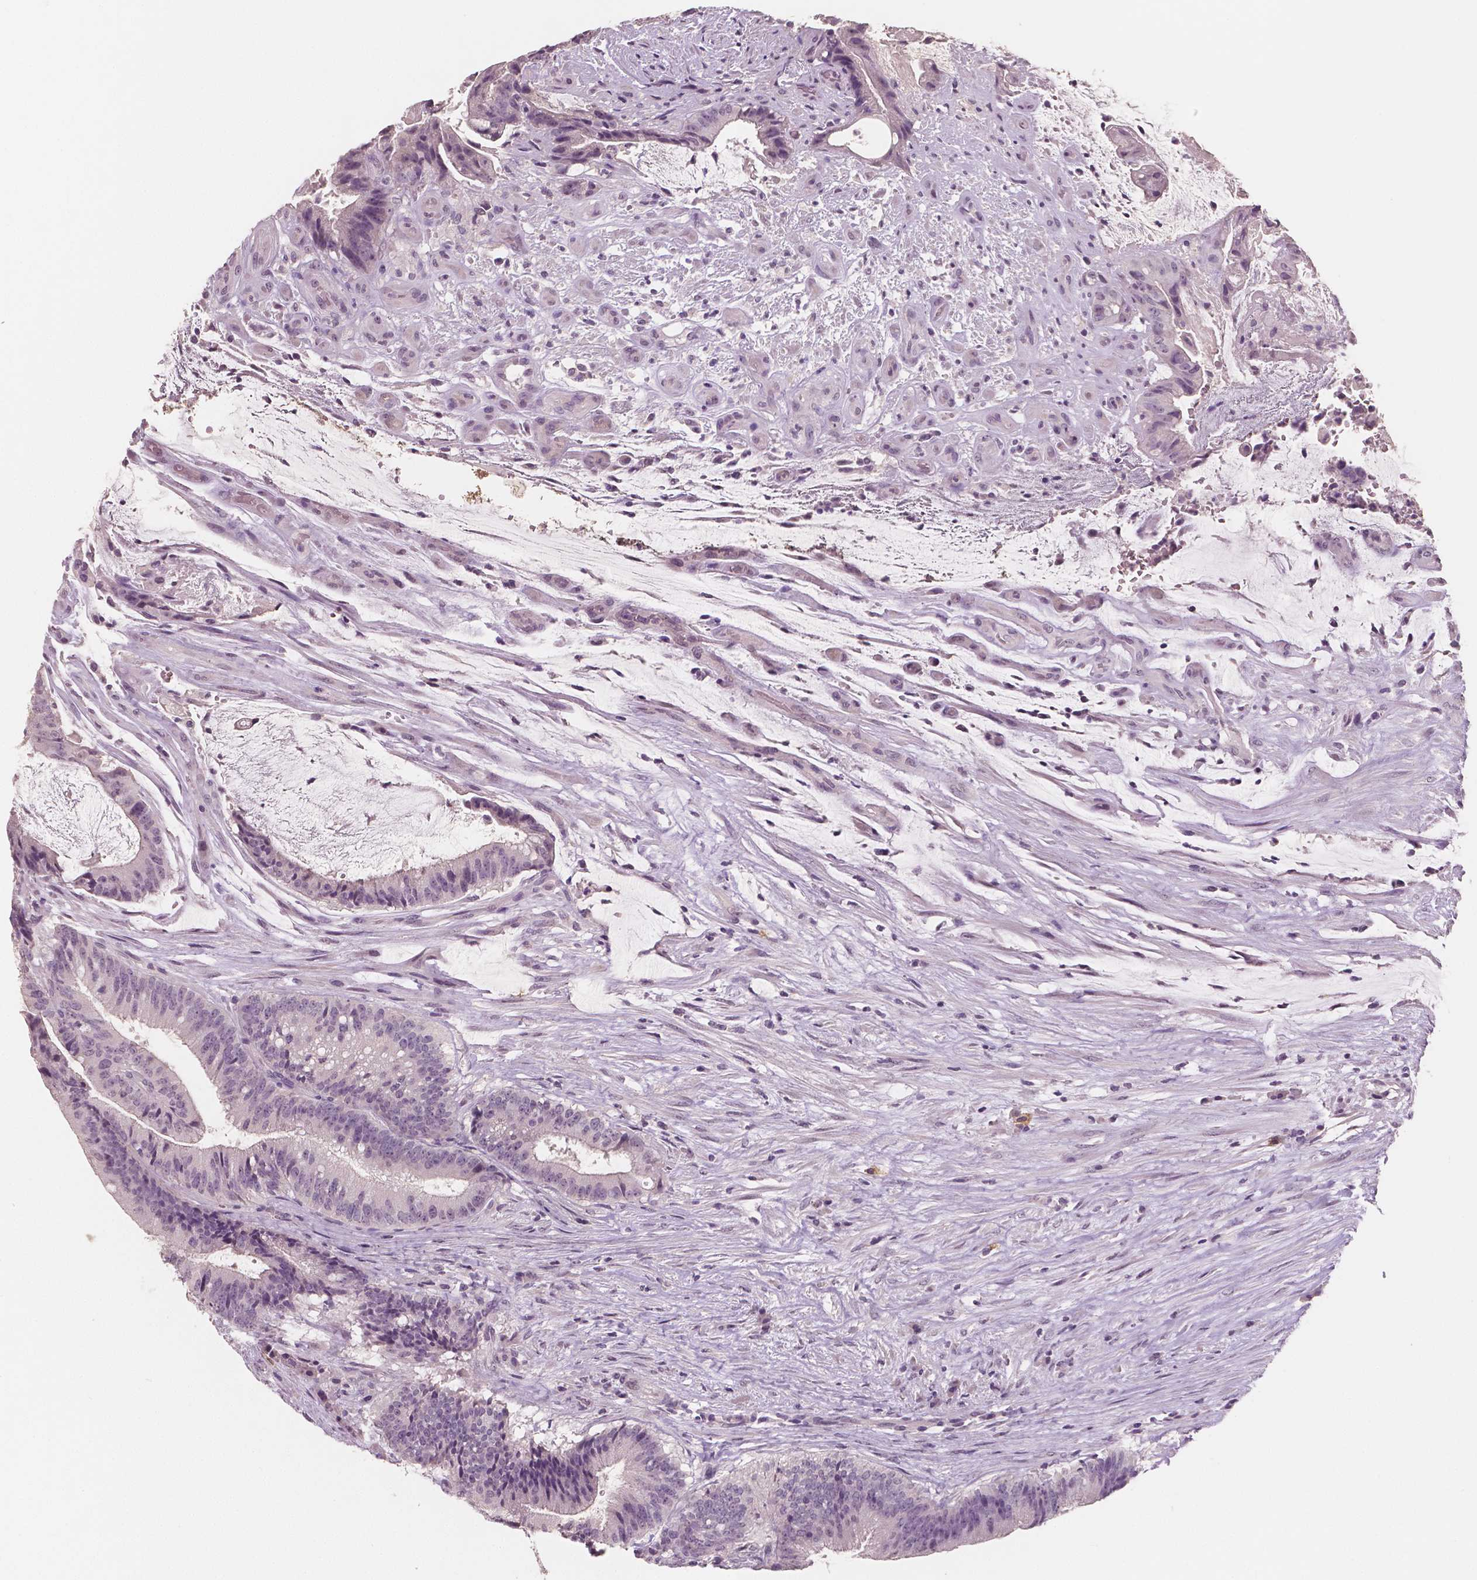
{"staining": {"intensity": "negative", "quantity": "none", "location": "none"}, "tissue": "colorectal cancer", "cell_type": "Tumor cells", "image_type": "cancer", "snomed": [{"axis": "morphology", "description": "Adenocarcinoma, NOS"}, {"axis": "topography", "description": "Colon"}], "caption": "IHC of human colorectal cancer (adenocarcinoma) displays no expression in tumor cells.", "gene": "KIT", "patient": {"sex": "female", "age": 43}}